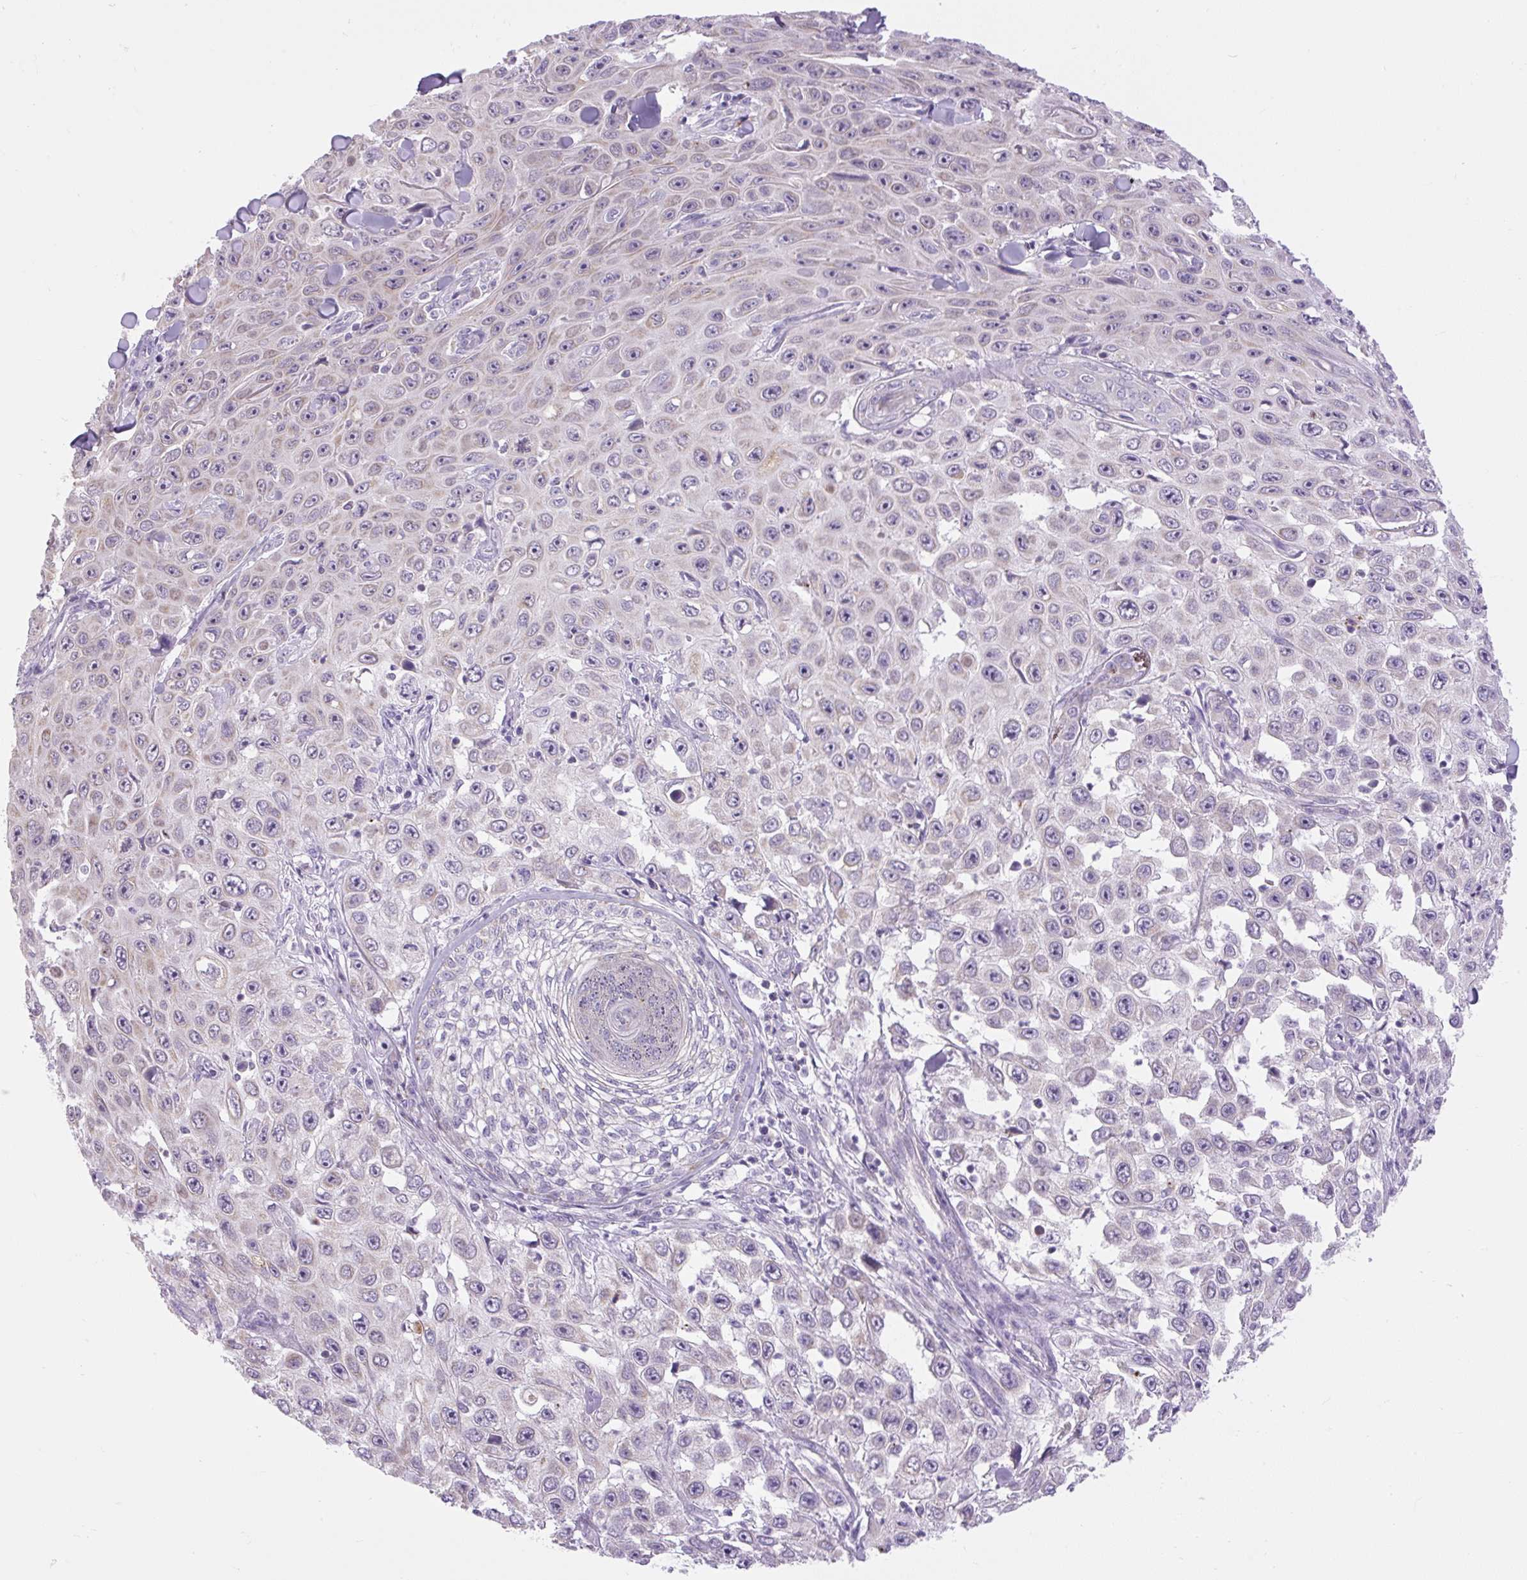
{"staining": {"intensity": "weak", "quantity": "<25%", "location": "cytoplasmic/membranous"}, "tissue": "skin cancer", "cell_type": "Tumor cells", "image_type": "cancer", "snomed": [{"axis": "morphology", "description": "Squamous cell carcinoma, NOS"}, {"axis": "topography", "description": "Skin"}], "caption": "High magnification brightfield microscopy of skin cancer stained with DAB (3,3'-diaminobenzidine) (brown) and counterstained with hematoxylin (blue): tumor cells show no significant positivity. (DAB (3,3'-diaminobenzidine) IHC, high magnification).", "gene": "RNASE10", "patient": {"sex": "male", "age": 82}}